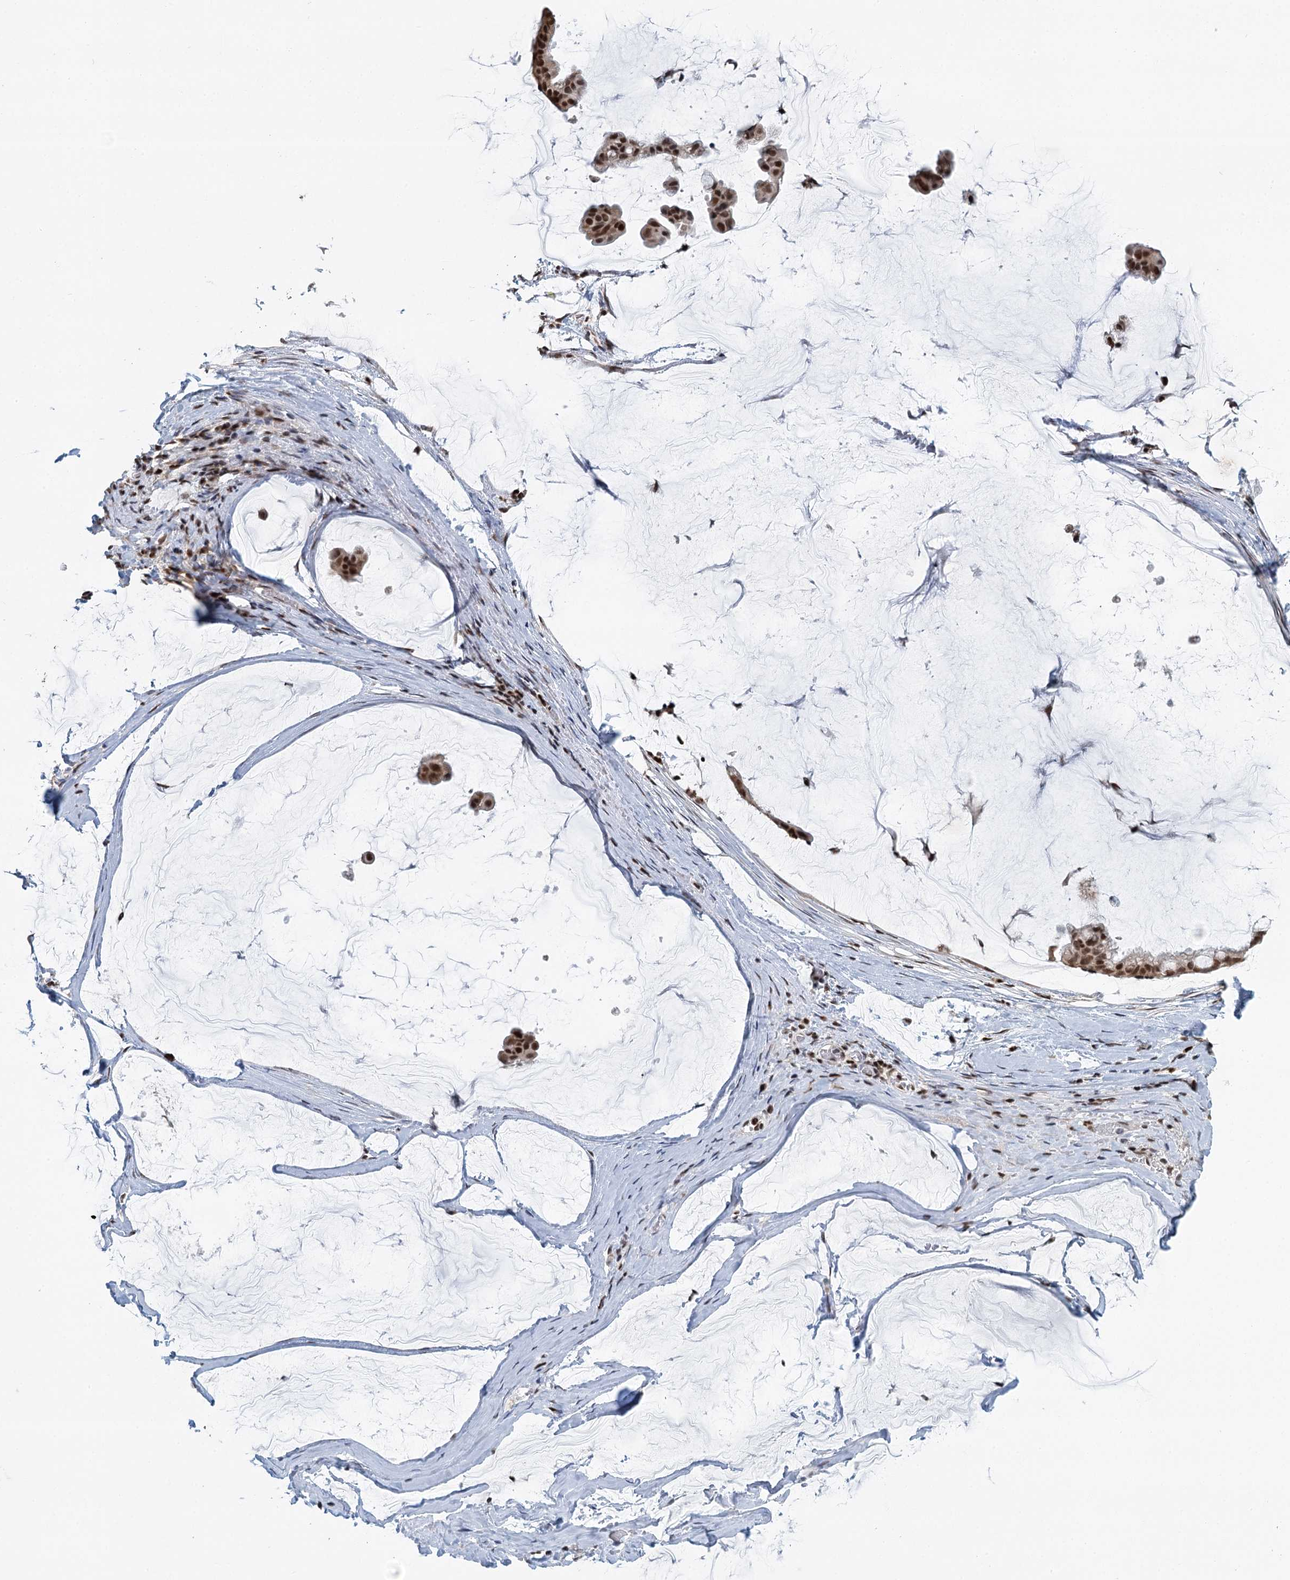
{"staining": {"intensity": "strong", "quantity": ">75%", "location": "nuclear"}, "tissue": "ovarian cancer", "cell_type": "Tumor cells", "image_type": "cancer", "snomed": [{"axis": "morphology", "description": "Cystadenocarcinoma, mucinous, NOS"}, {"axis": "topography", "description": "Ovary"}], "caption": "Strong nuclear protein expression is present in approximately >75% of tumor cells in ovarian cancer. Ihc stains the protein in brown and the nuclei are stained blue.", "gene": "GPATCH11", "patient": {"sex": "female", "age": 73}}